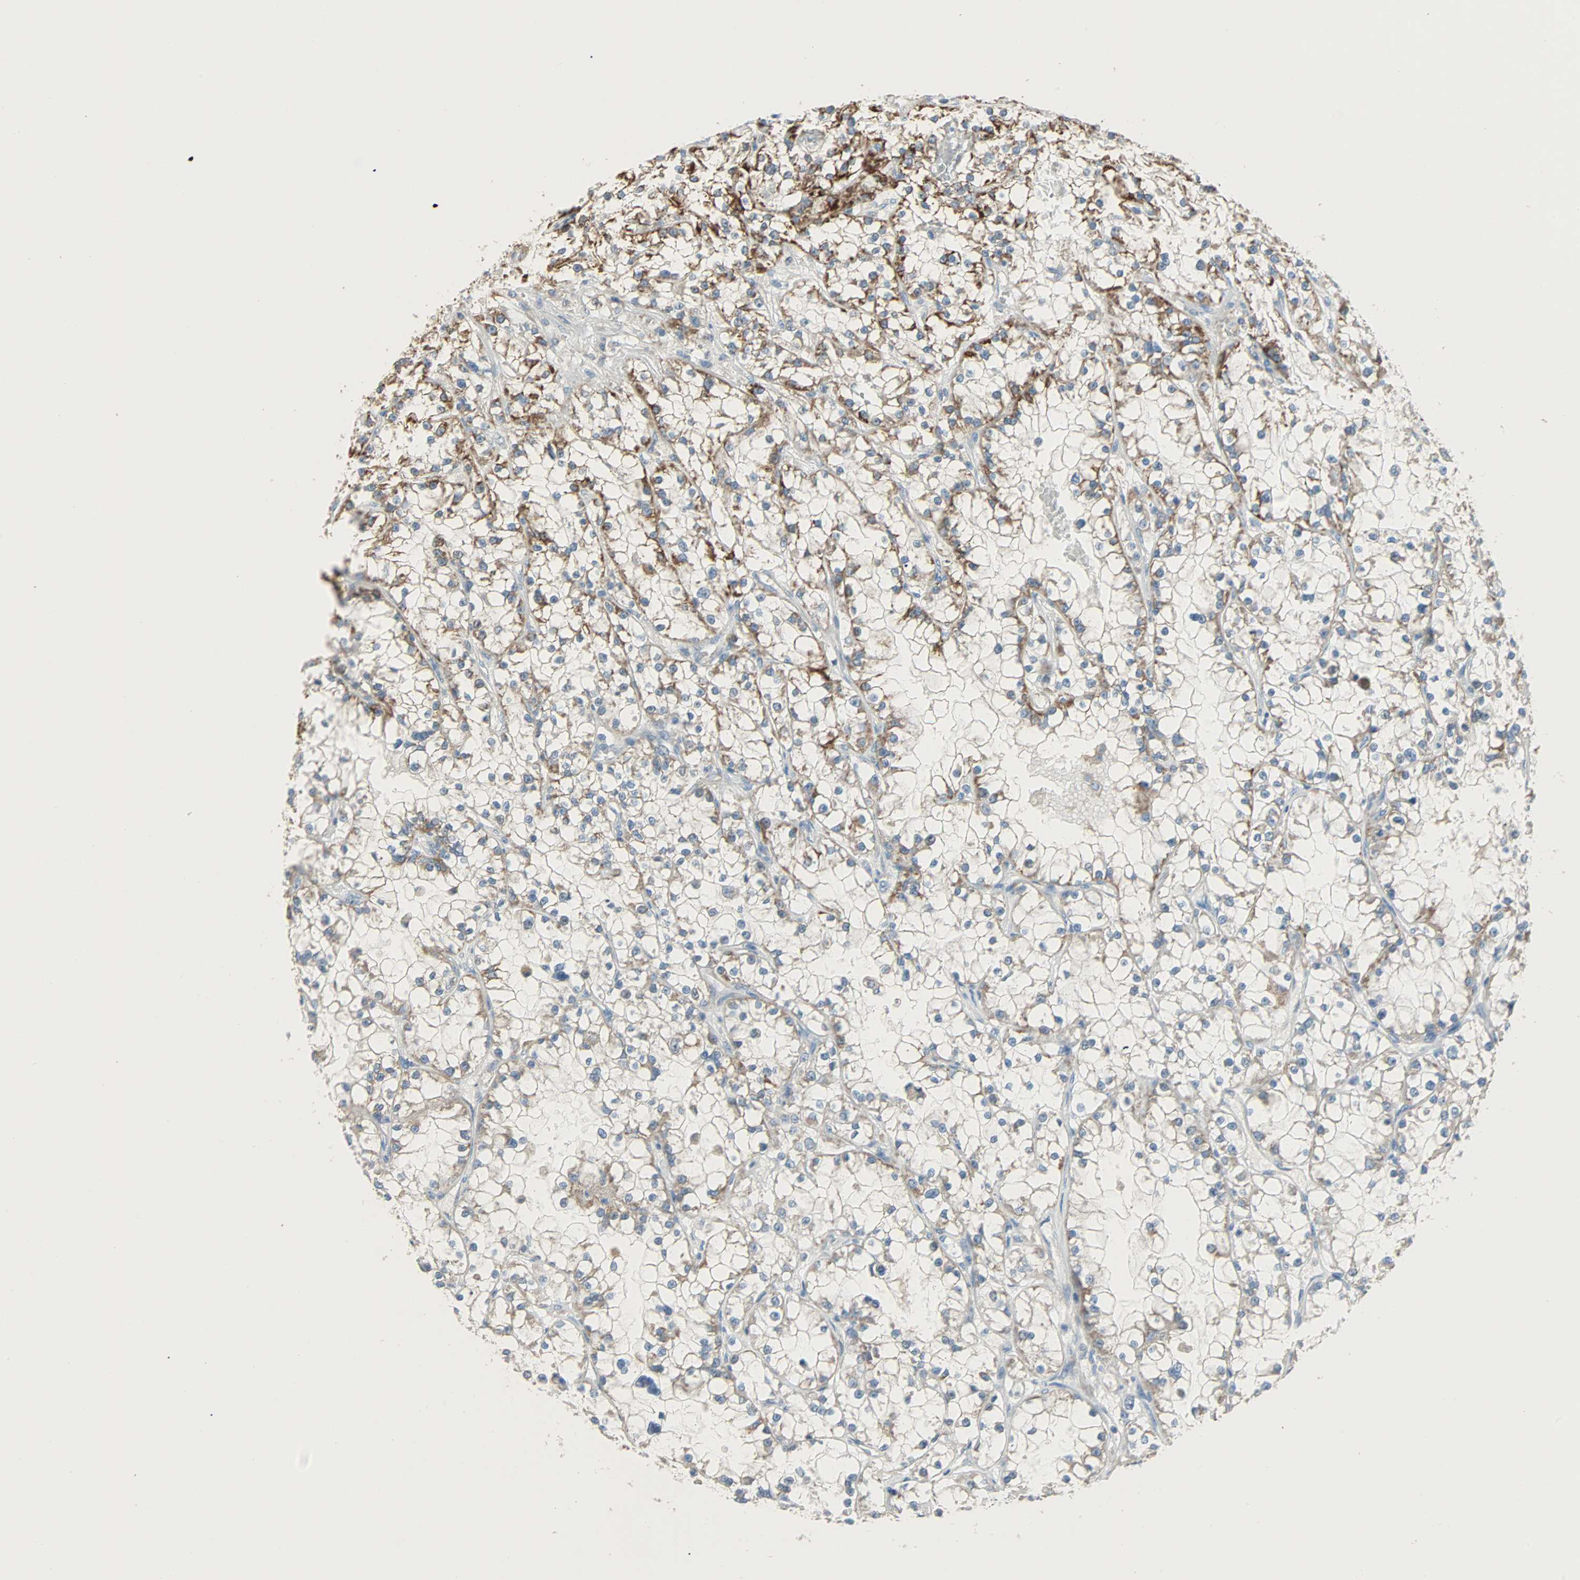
{"staining": {"intensity": "strong", "quantity": "<25%", "location": "cytoplasmic/membranous"}, "tissue": "renal cancer", "cell_type": "Tumor cells", "image_type": "cancer", "snomed": [{"axis": "morphology", "description": "Adenocarcinoma, NOS"}, {"axis": "topography", "description": "Kidney"}], "caption": "The histopathology image displays immunohistochemical staining of renal adenocarcinoma. There is strong cytoplasmic/membranous expression is appreciated in approximately <25% of tumor cells.", "gene": "ACVRL1", "patient": {"sex": "female", "age": 52}}